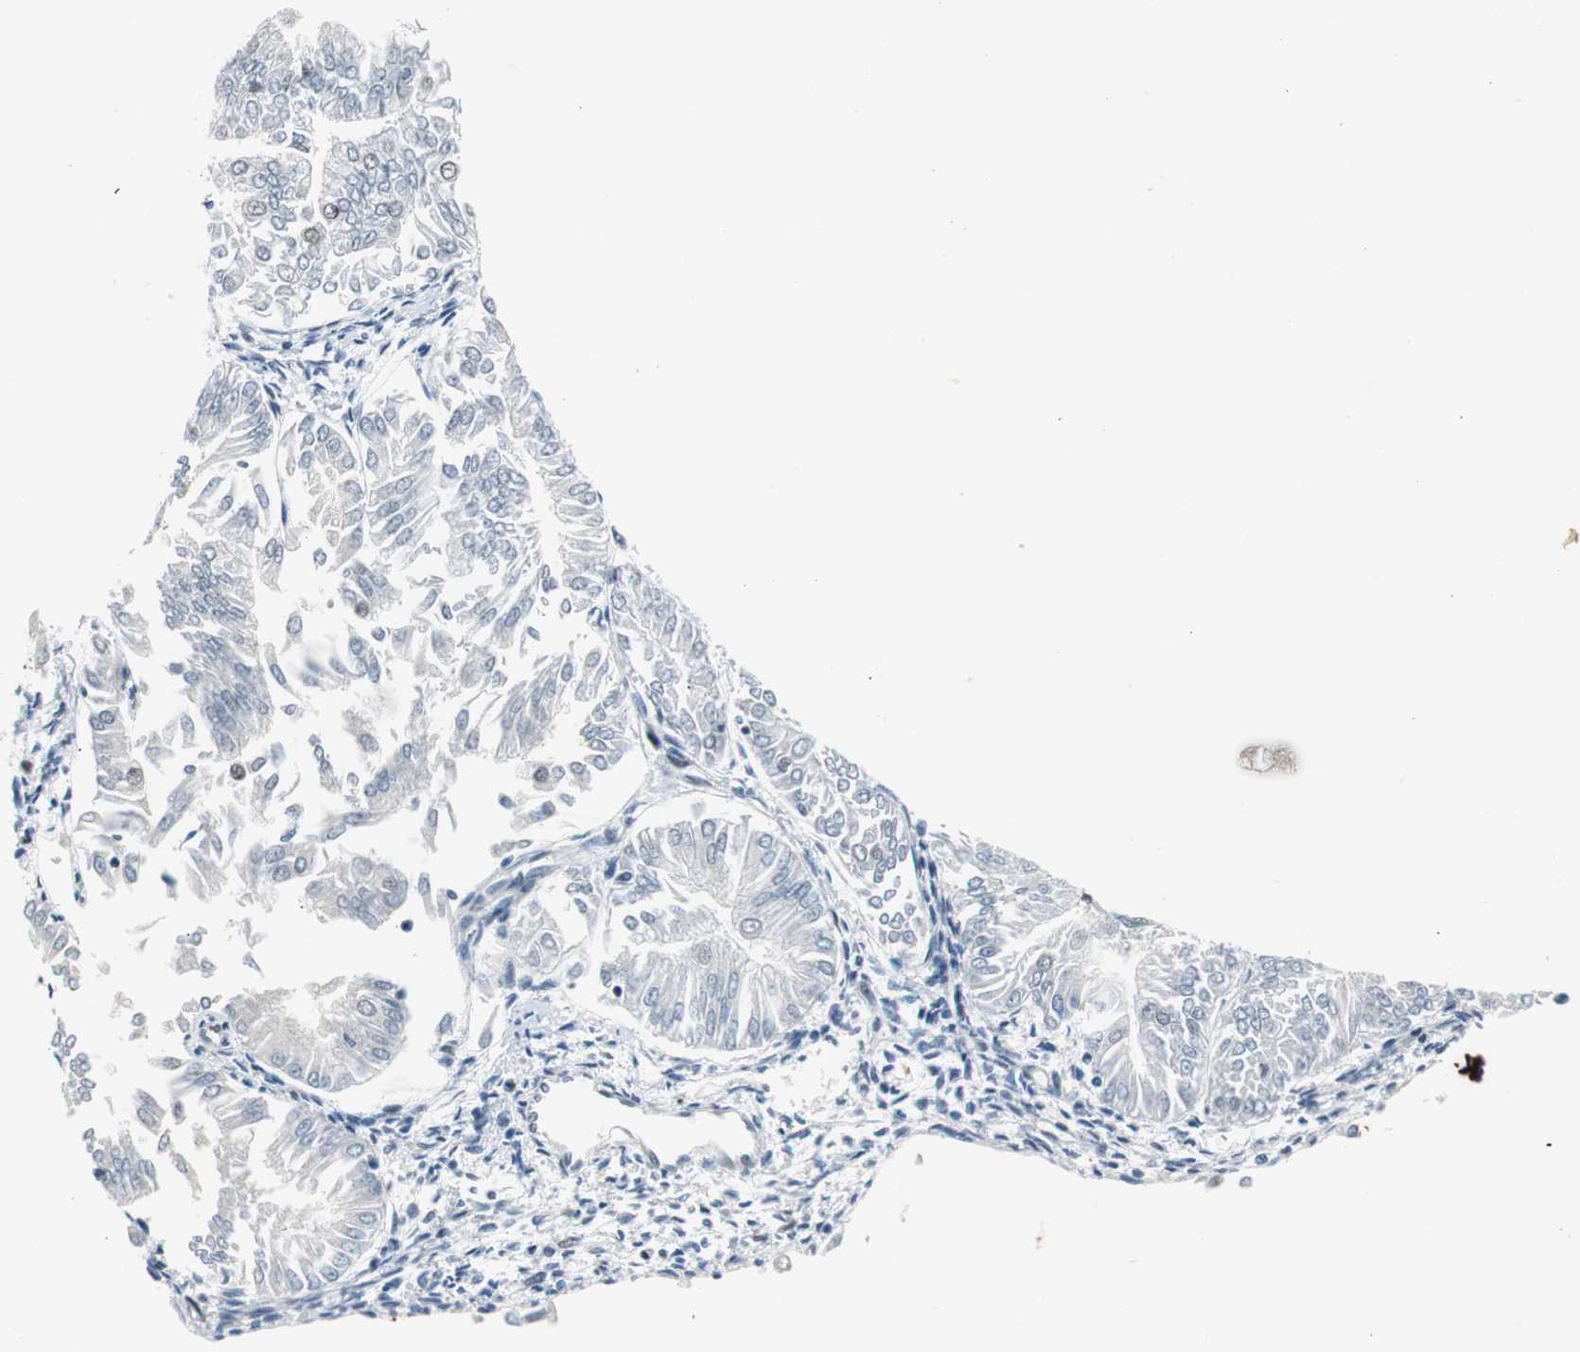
{"staining": {"intensity": "moderate", "quantity": "<25%", "location": "nuclear"}, "tissue": "endometrial cancer", "cell_type": "Tumor cells", "image_type": "cancer", "snomed": [{"axis": "morphology", "description": "Adenocarcinoma, NOS"}, {"axis": "topography", "description": "Endometrium"}], "caption": "Immunohistochemical staining of endometrial cancer (adenocarcinoma) shows moderate nuclear protein expression in approximately <25% of tumor cells.", "gene": "XRCC1", "patient": {"sex": "female", "age": 53}}